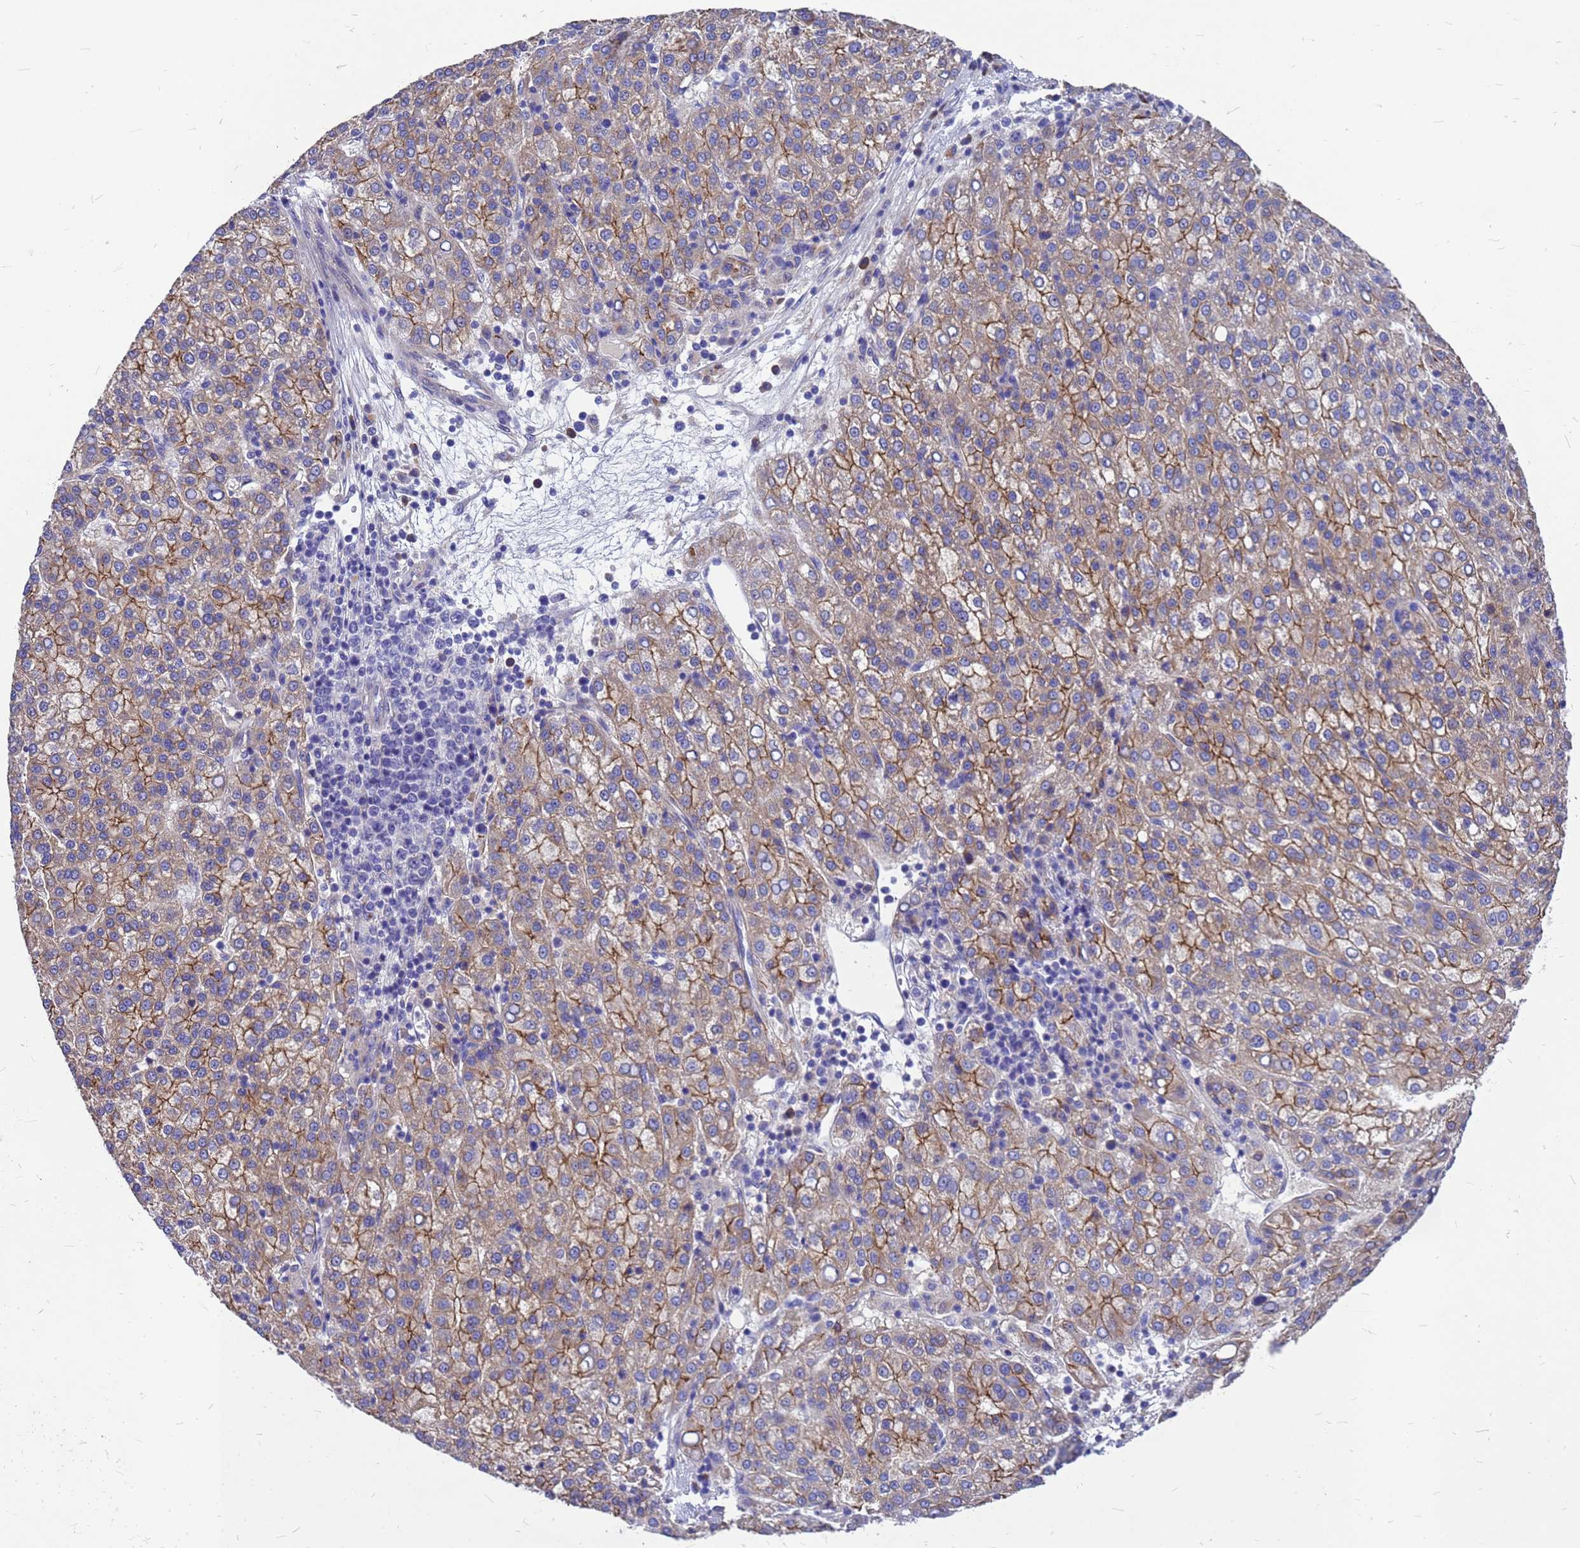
{"staining": {"intensity": "moderate", "quantity": ">75%", "location": "cytoplasmic/membranous"}, "tissue": "liver cancer", "cell_type": "Tumor cells", "image_type": "cancer", "snomed": [{"axis": "morphology", "description": "Carcinoma, Hepatocellular, NOS"}, {"axis": "topography", "description": "Liver"}], "caption": "Human liver hepatocellular carcinoma stained for a protein (brown) demonstrates moderate cytoplasmic/membranous positive positivity in approximately >75% of tumor cells.", "gene": "FBXW5", "patient": {"sex": "female", "age": 58}}